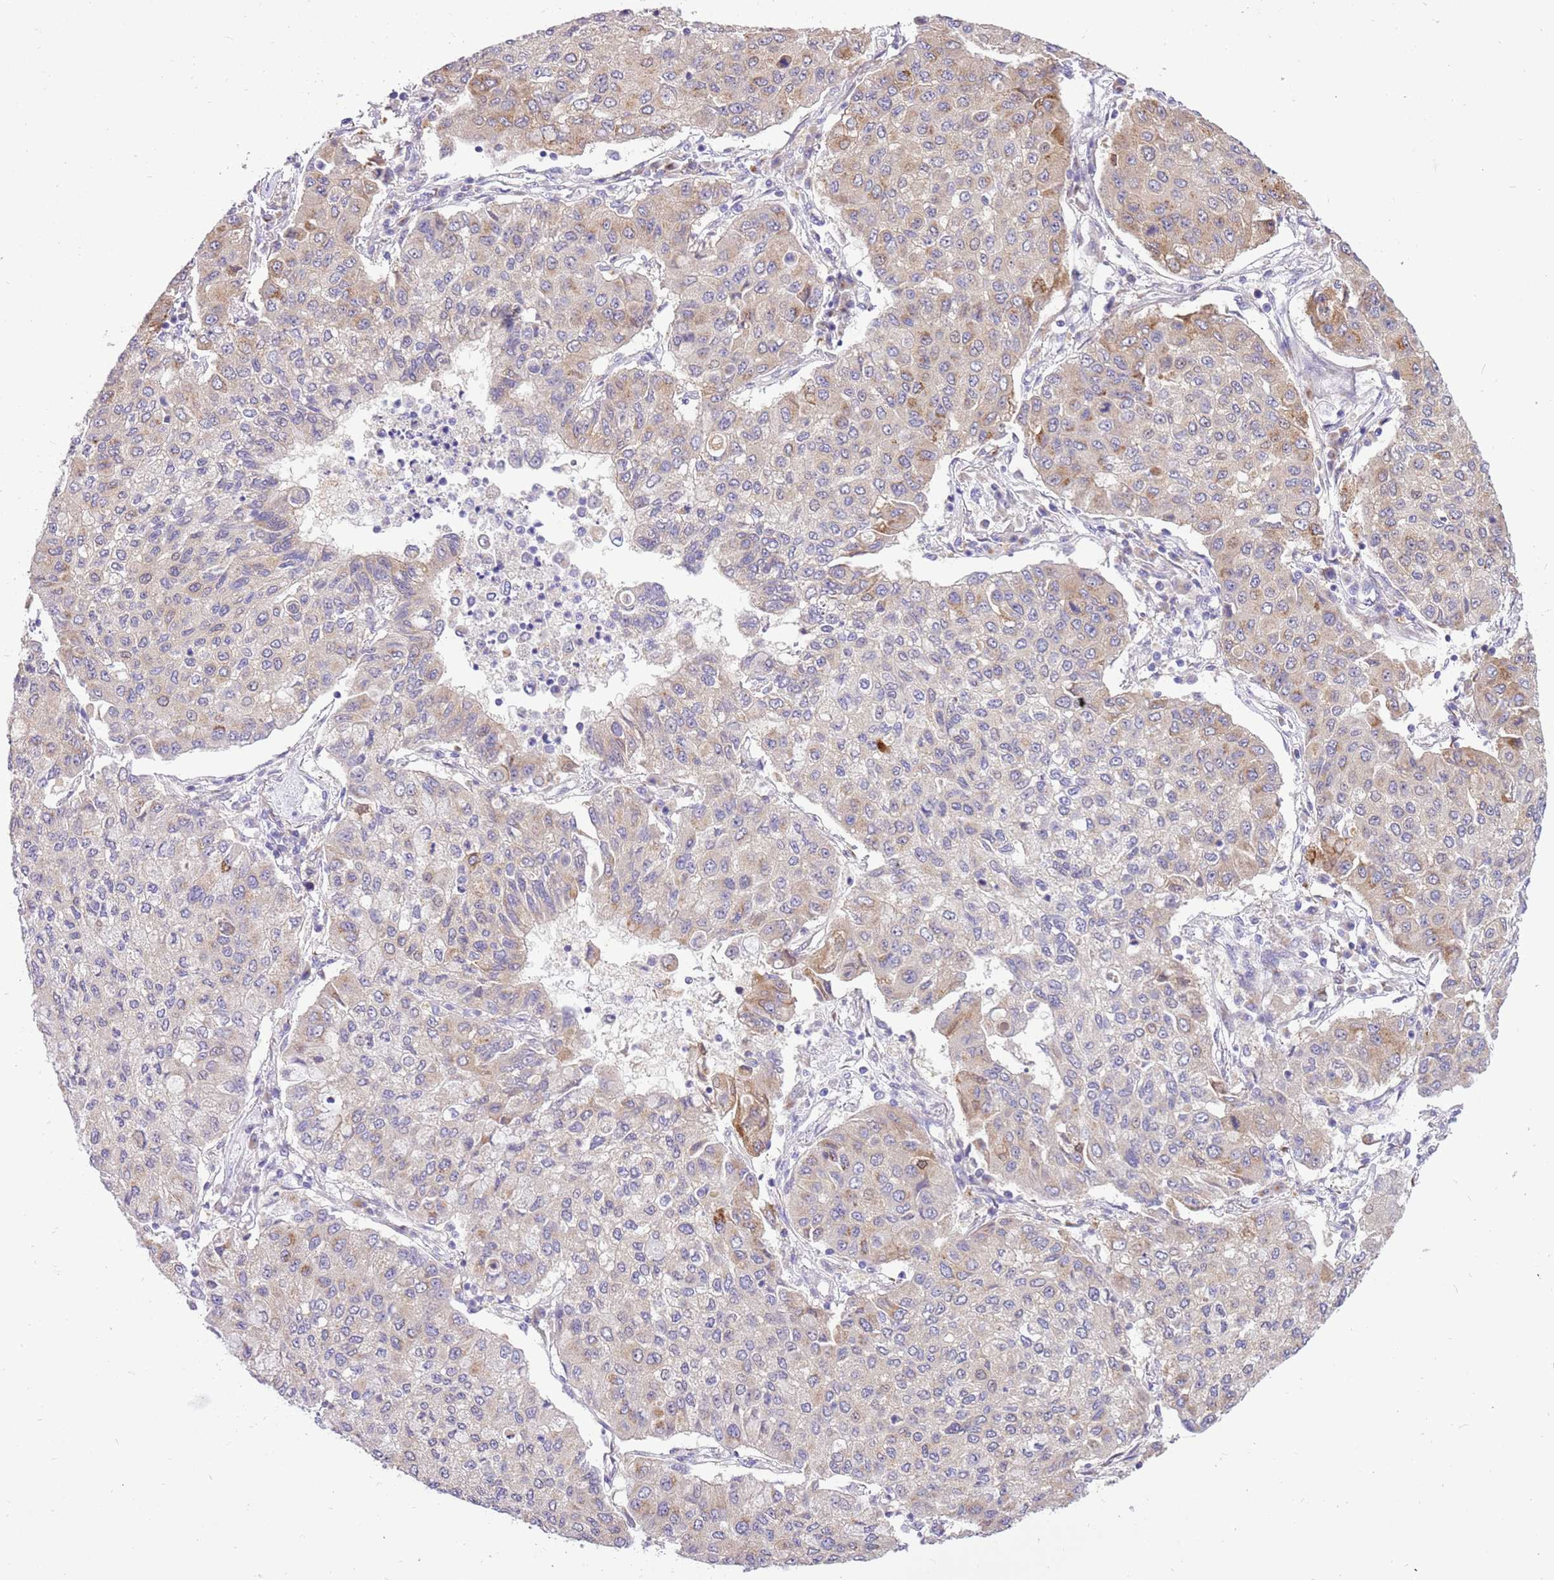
{"staining": {"intensity": "weak", "quantity": "<25%", "location": "cytoplasmic/membranous"}, "tissue": "lung cancer", "cell_type": "Tumor cells", "image_type": "cancer", "snomed": [{"axis": "morphology", "description": "Squamous cell carcinoma, NOS"}, {"axis": "topography", "description": "Lung"}], "caption": "The micrograph exhibits no staining of tumor cells in lung squamous cell carcinoma. Nuclei are stained in blue.", "gene": "COX17", "patient": {"sex": "male", "age": 74}}